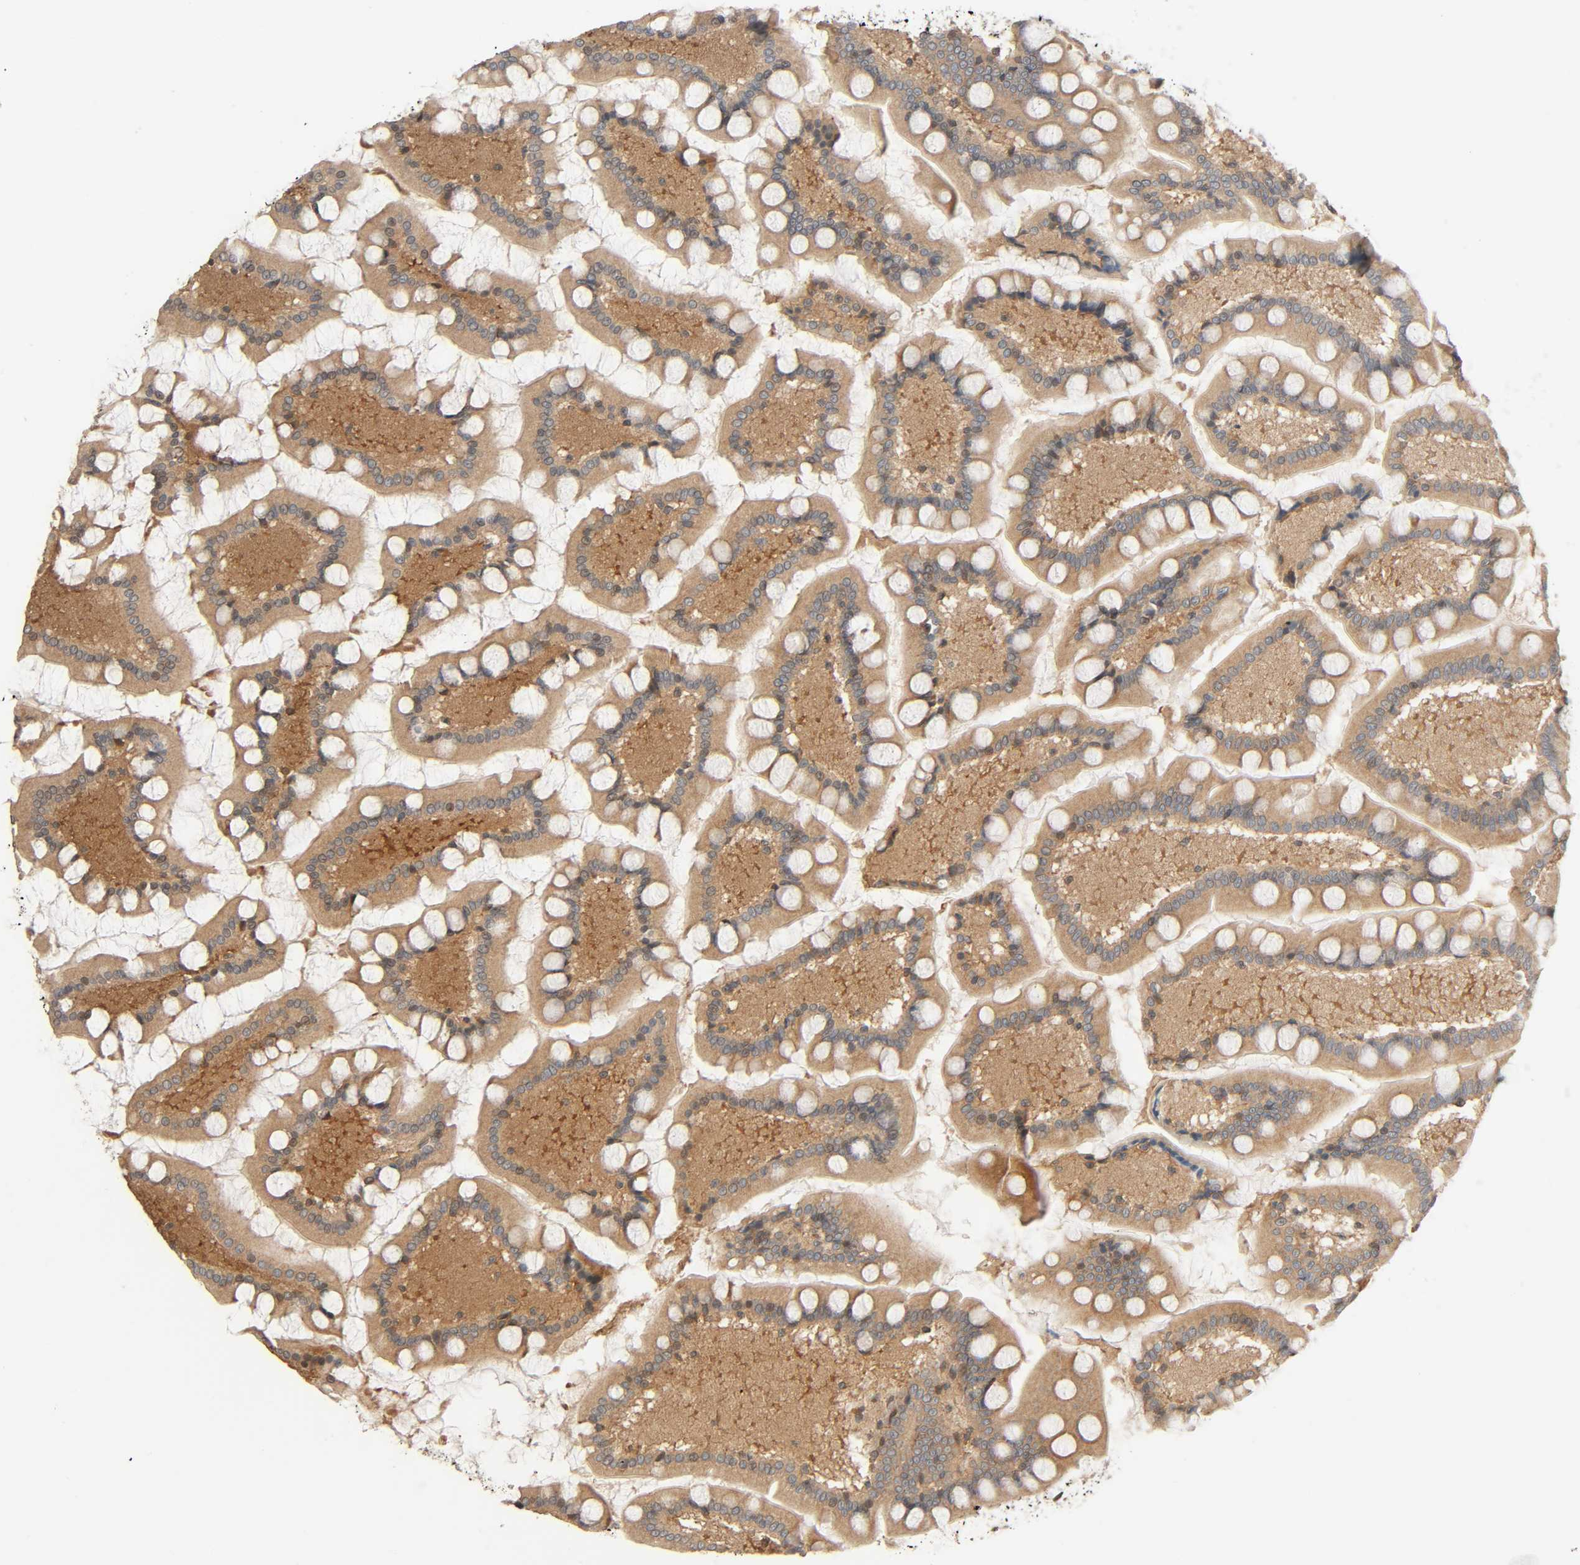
{"staining": {"intensity": "moderate", "quantity": ">75%", "location": "cytoplasmic/membranous,nuclear"}, "tissue": "small intestine", "cell_type": "Glandular cells", "image_type": "normal", "snomed": [{"axis": "morphology", "description": "Normal tissue, NOS"}, {"axis": "topography", "description": "Small intestine"}], "caption": "IHC image of unremarkable small intestine stained for a protein (brown), which shows medium levels of moderate cytoplasmic/membranous,nuclear staining in approximately >75% of glandular cells.", "gene": "PPP2R1B", "patient": {"sex": "male", "age": 41}}